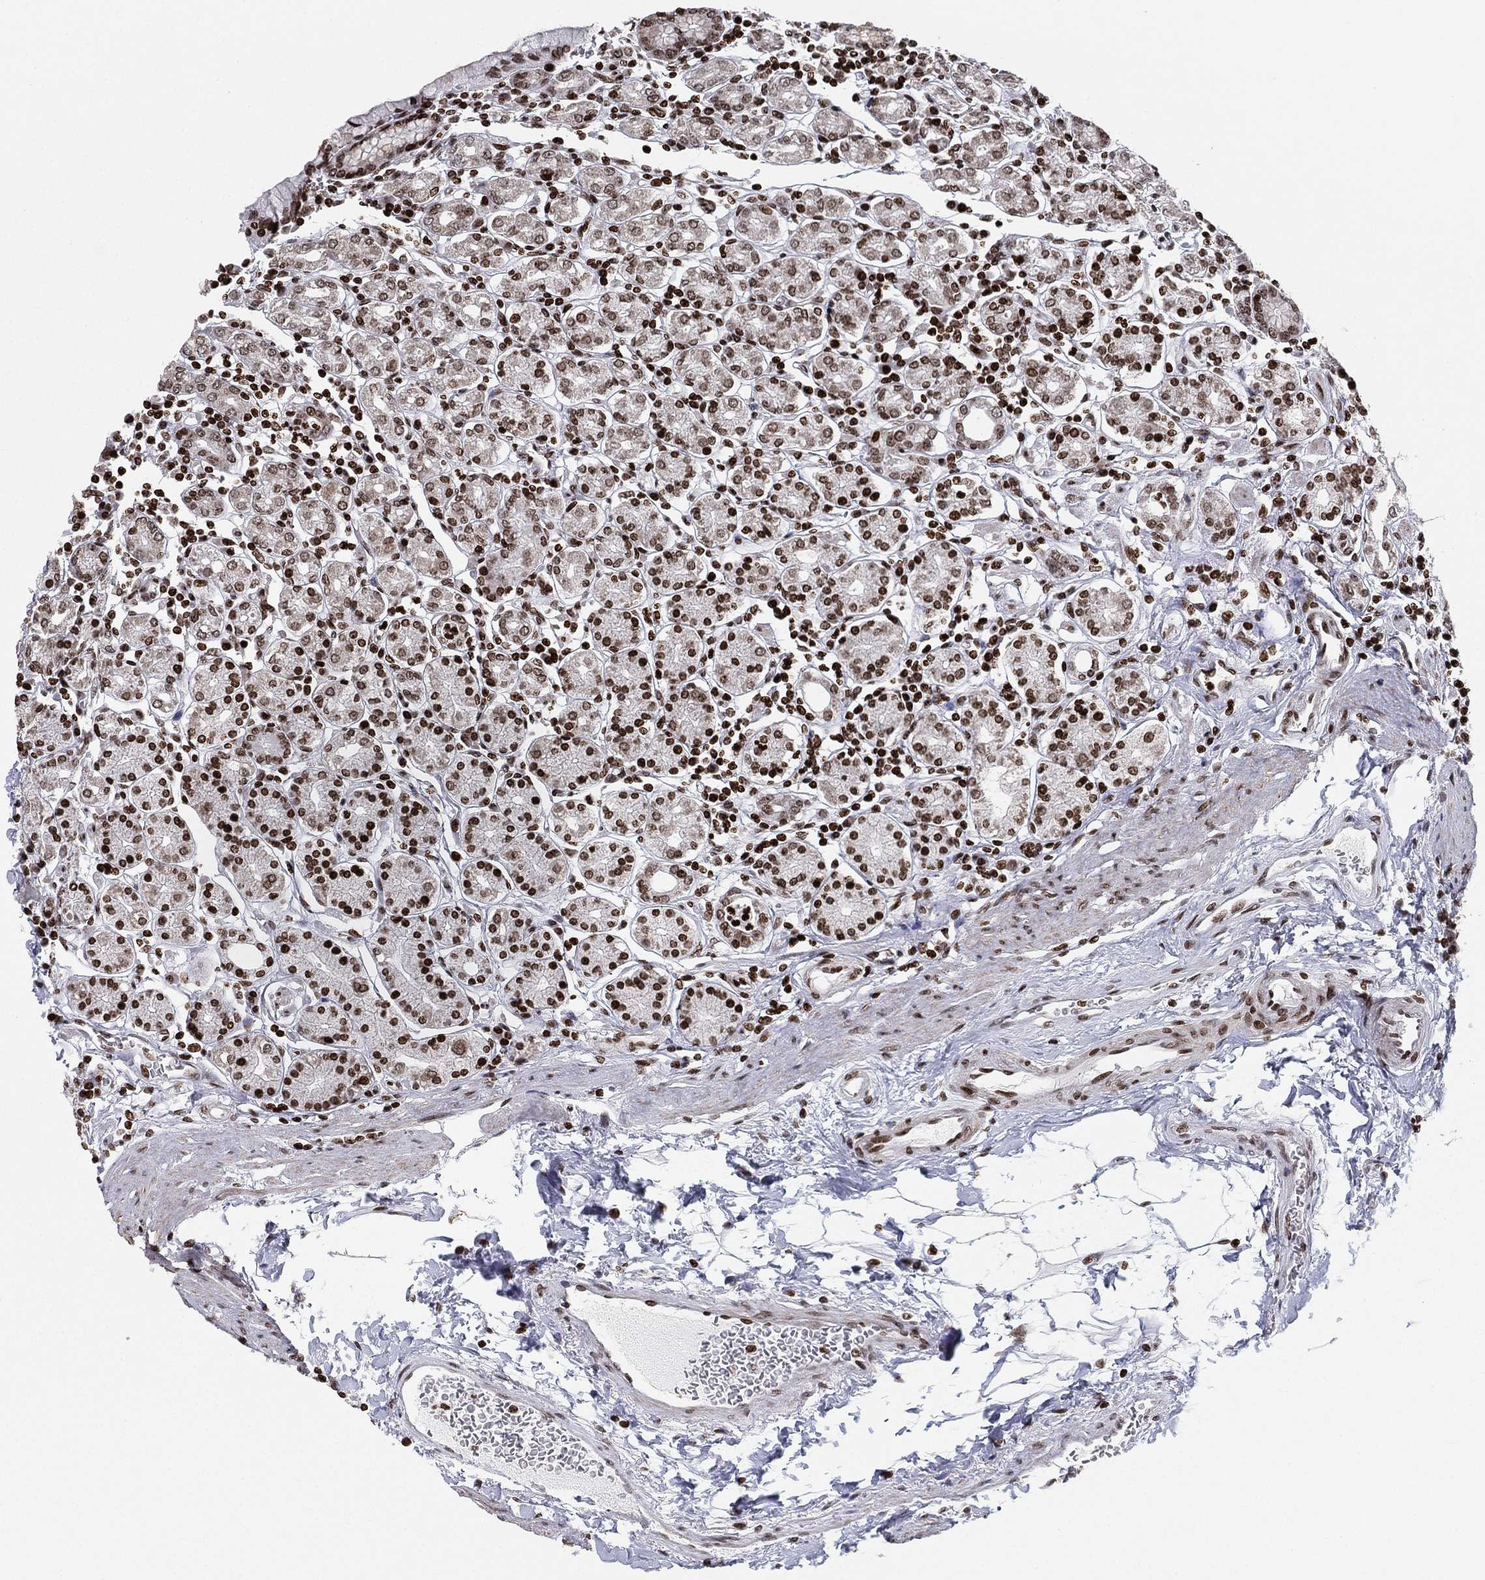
{"staining": {"intensity": "strong", "quantity": "25%-75%", "location": "nuclear"}, "tissue": "stomach", "cell_type": "Glandular cells", "image_type": "normal", "snomed": [{"axis": "morphology", "description": "Normal tissue, NOS"}, {"axis": "topography", "description": "Stomach, upper"}, {"axis": "topography", "description": "Stomach"}], "caption": "Immunohistochemistry of unremarkable human stomach displays high levels of strong nuclear expression in approximately 25%-75% of glandular cells.", "gene": "MFSD14A", "patient": {"sex": "male", "age": 62}}